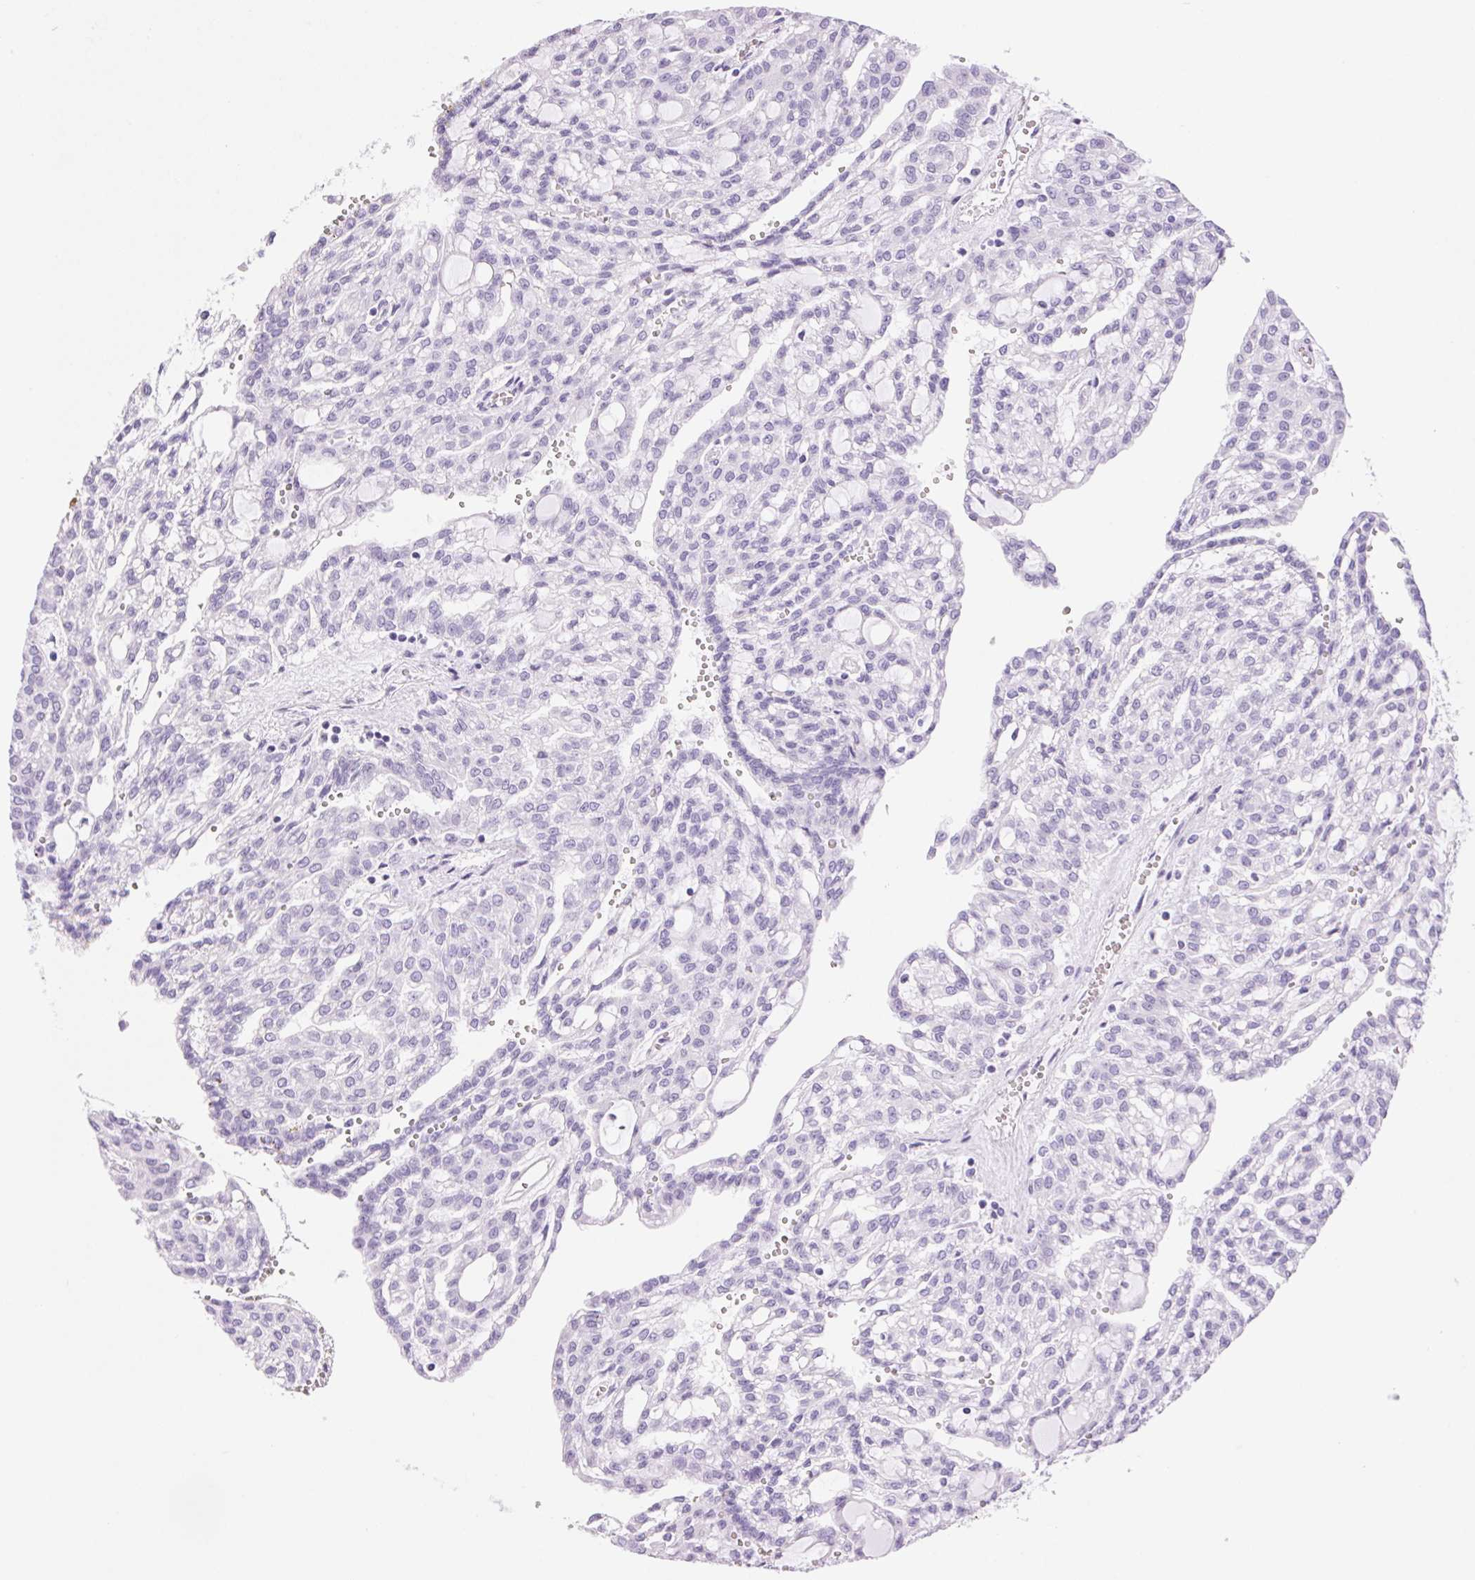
{"staining": {"intensity": "negative", "quantity": "none", "location": "none"}, "tissue": "renal cancer", "cell_type": "Tumor cells", "image_type": "cancer", "snomed": [{"axis": "morphology", "description": "Adenocarcinoma, NOS"}, {"axis": "topography", "description": "Kidney"}], "caption": "Micrograph shows no significant protein staining in tumor cells of renal cancer (adenocarcinoma). (DAB IHC visualized using brightfield microscopy, high magnification).", "gene": "SERPINB3", "patient": {"sex": "male", "age": 63}}